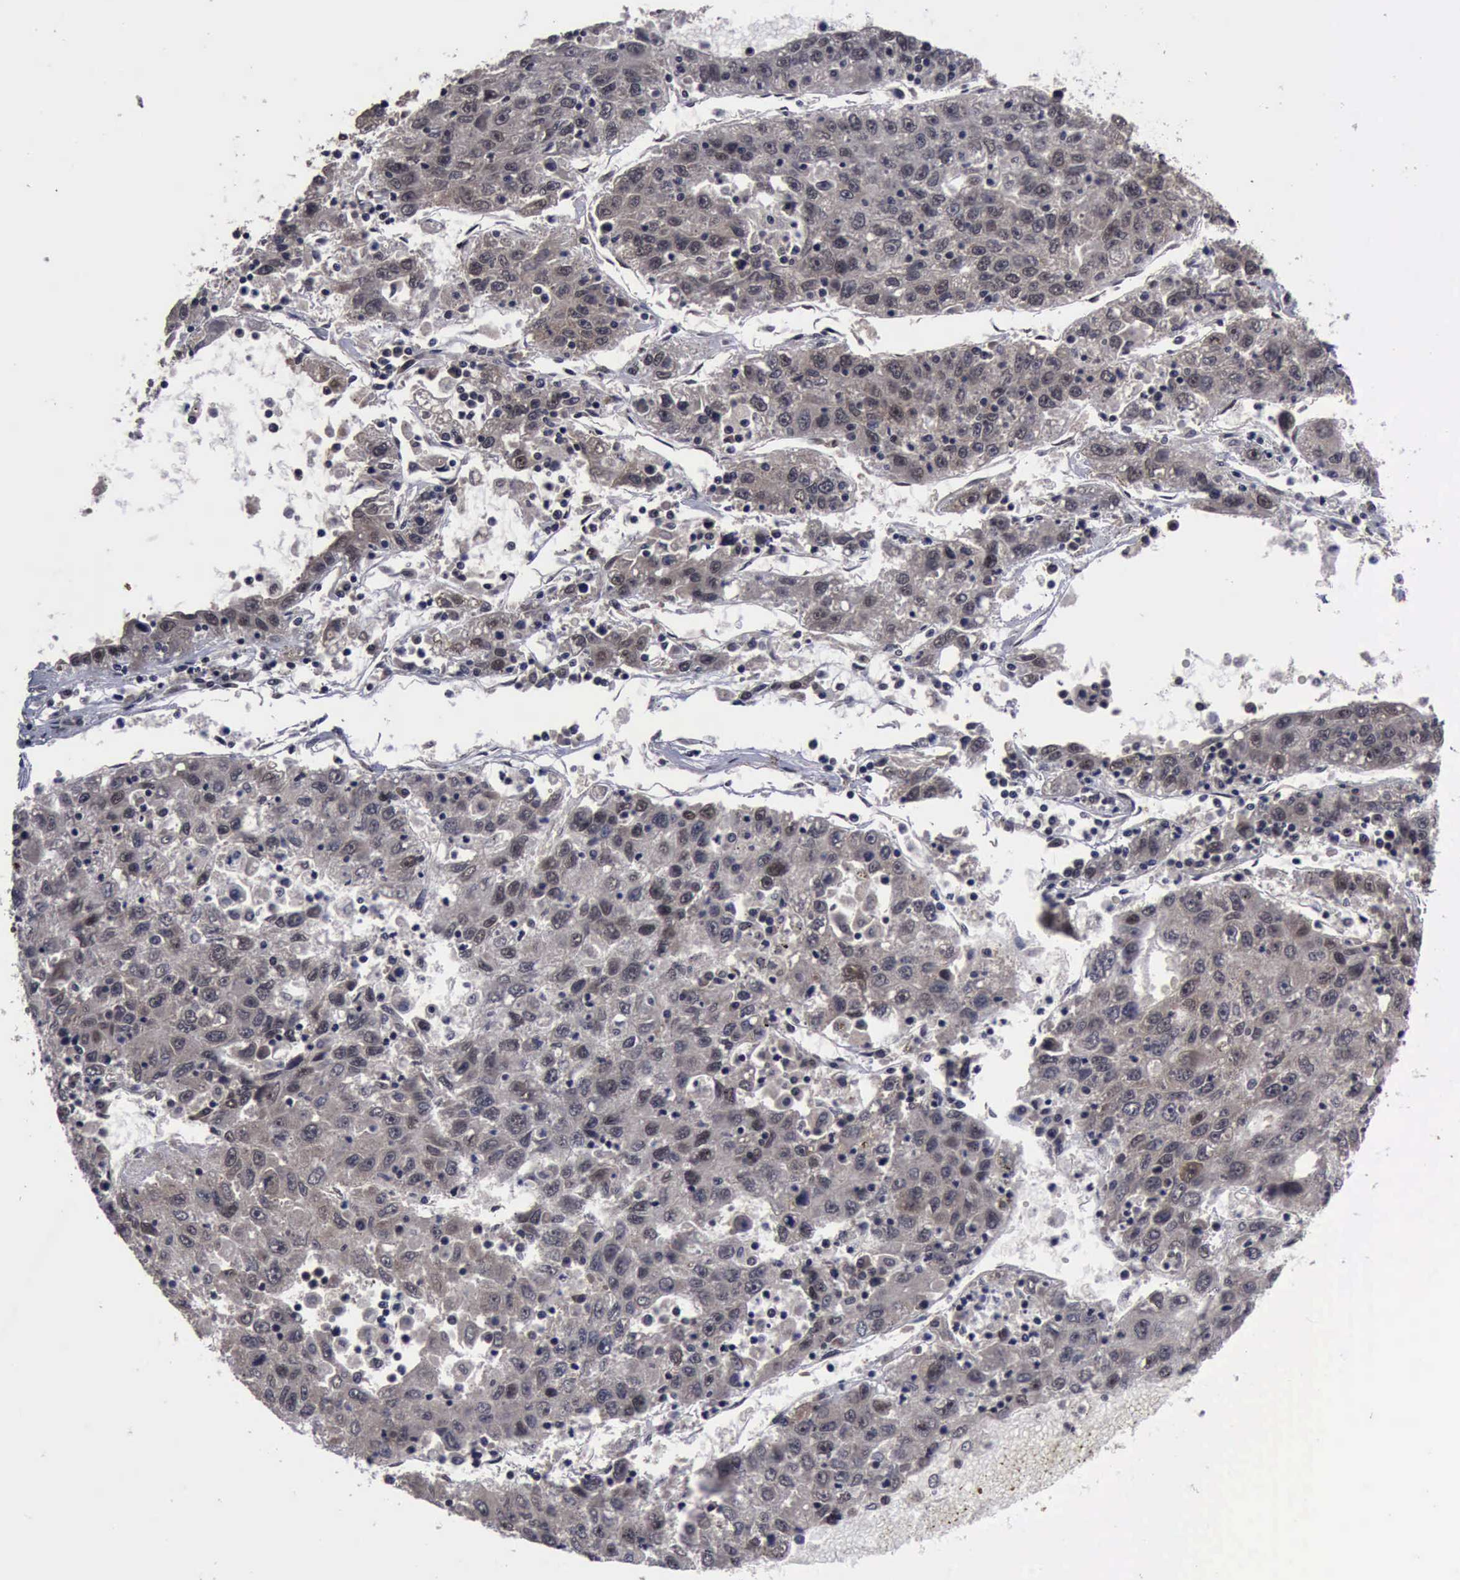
{"staining": {"intensity": "weak", "quantity": "25%-75%", "location": "cytoplasmic/membranous,nuclear"}, "tissue": "liver cancer", "cell_type": "Tumor cells", "image_type": "cancer", "snomed": [{"axis": "morphology", "description": "Carcinoma, Hepatocellular, NOS"}, {"axis": "topography", "description": "Liver"}], "caption": "Immunohistochemical staining of liver hepatocellular carcinoma shows low levels of weak cytoplasmic/membranous and nuclear protein positivity in about 25%-75% of tumor cells.", "gene": "RTCB", "patient": {"sex": "male", "age": 49}}